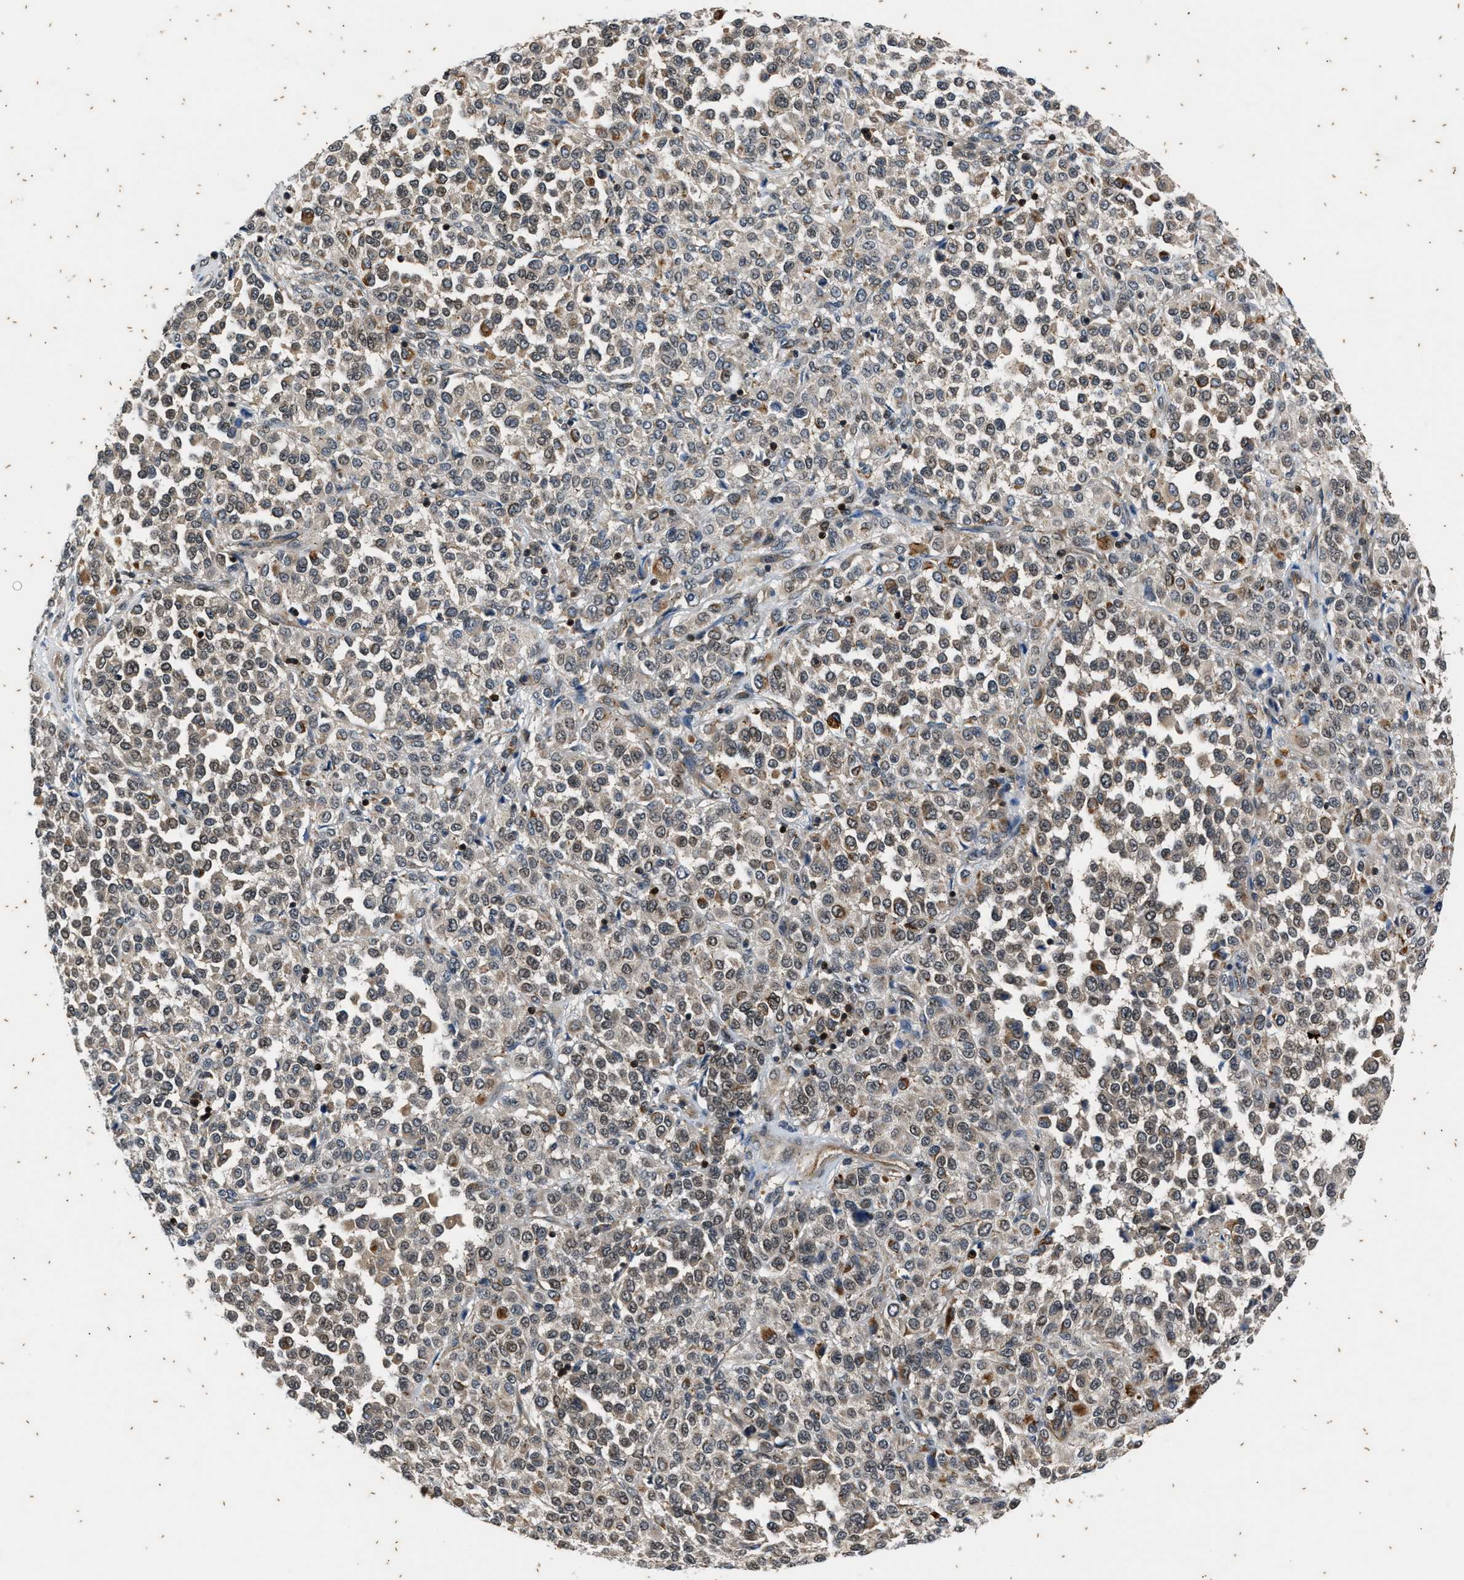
{"staining": {"intensity": "weak", "quantity": ">75%", "location": "cytoplasmic/membranous"}, "tissue": "melanoma", "cell_type": "Tumor cells", "image_type": "cancer", "snomed": [{"axis": "morphology", "description": "Malignant melanoma, Metastatic site"}, {"axis": "topography", "description": "Pancreas"}], "caption": "This micrograph shows immunohistochemistry staining of human melanoma, with low weak cytoplasmic/membranous expression in approximately >75% of tumor cells.", "gene": "PTPN7", "patient": {"sex": "female", "age": 30}}